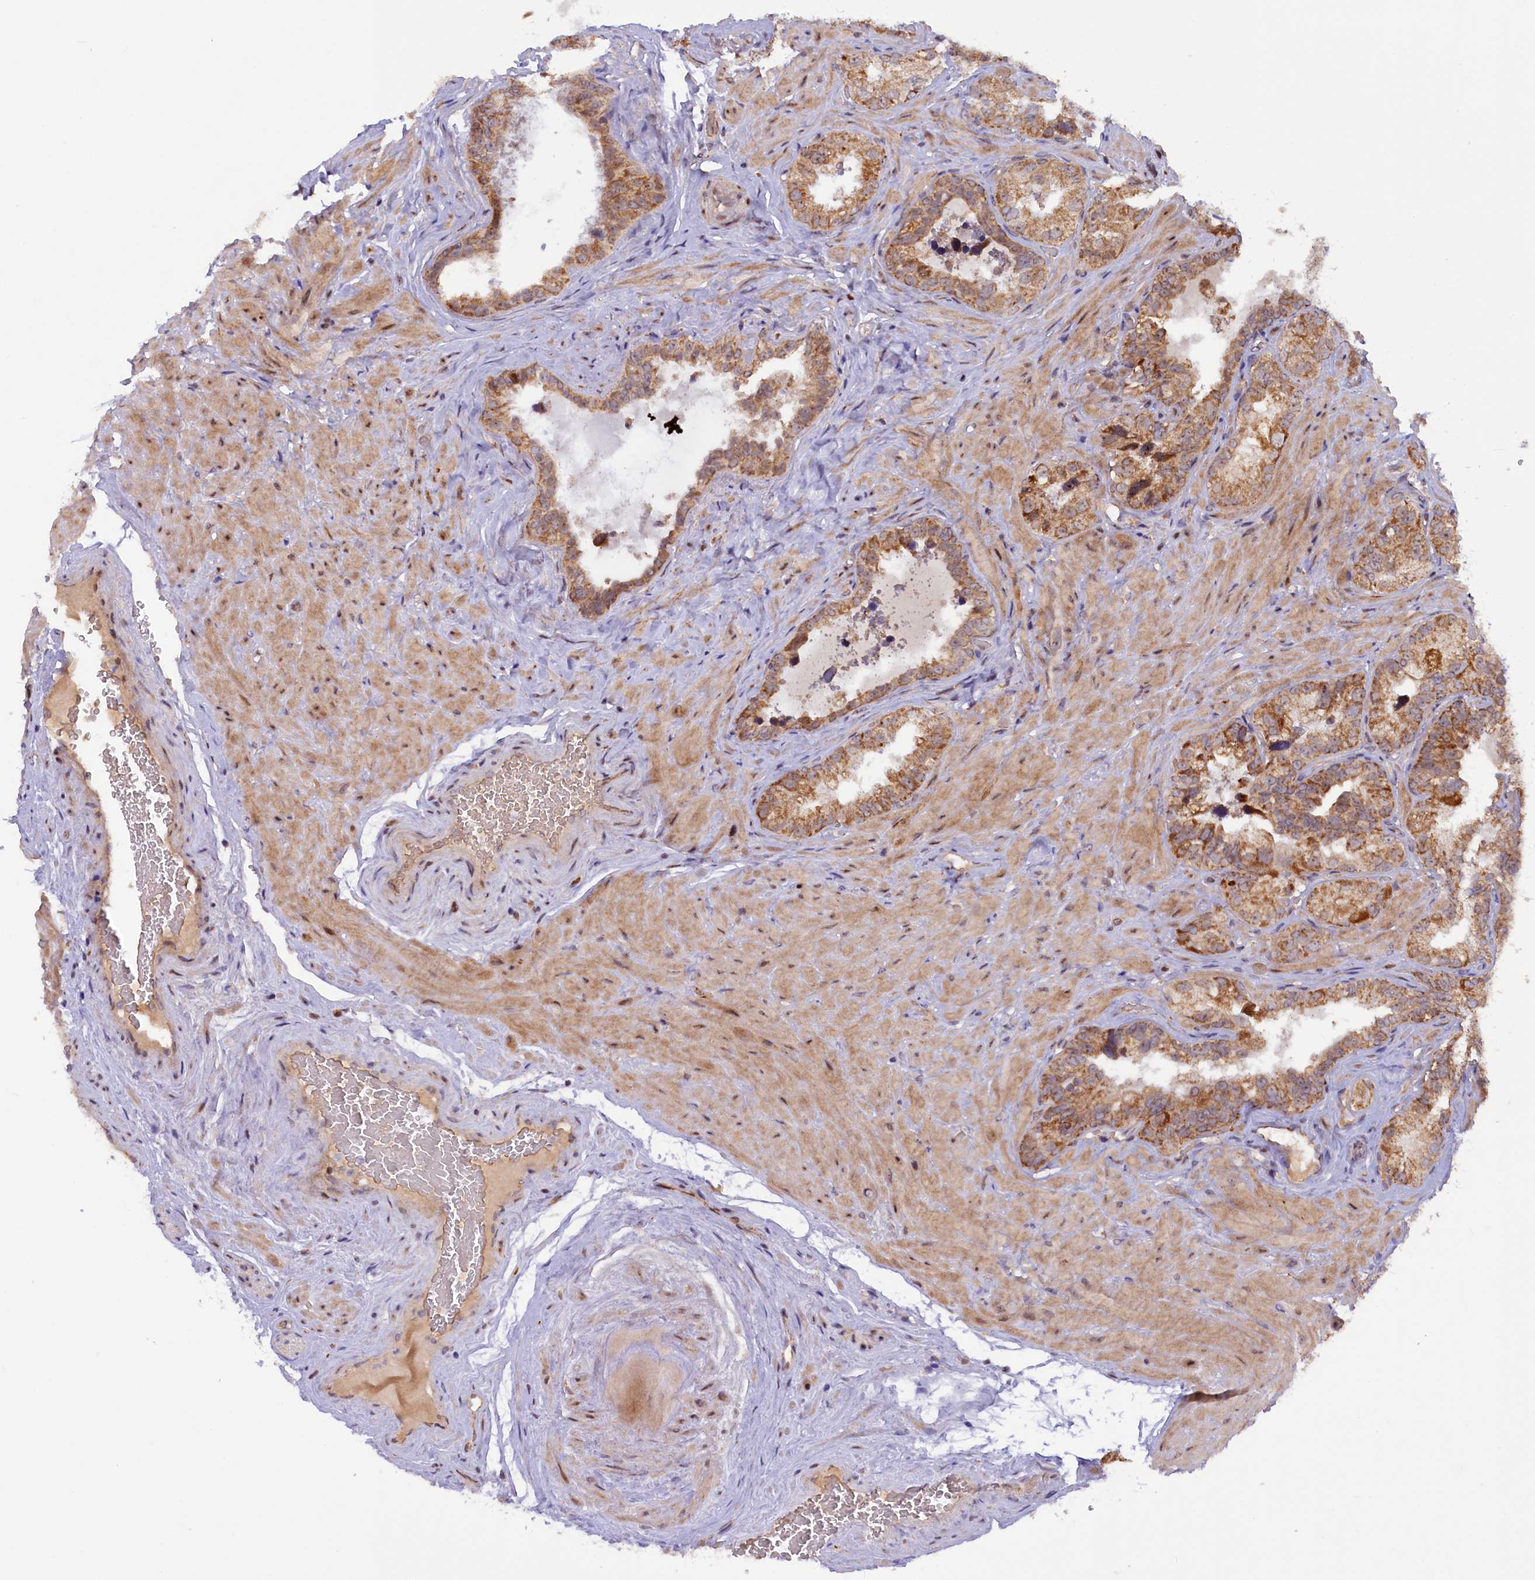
{"staining": {"intensity": "moderate", "quantity": ">75%", "location": "cytoplasmic/membranous"}, "tissue": "seminal vesicle", "cell_type": "Glandular cells", "image_type": "normal", "snomed": [{"axis": "morphology", "description": "Normal tissue, NOS"}, {"axis": "topography", "description": "Seminal veicle"}, {"axis": "topography", "description": "Peripheral nerve tissue"}], "caption": "An immunohistochemistry micrograph of benign tissue is shown. Protein staining in brown shows moderate cytoplasmic/membranous positivity in seminal vesicle within glandular cells.", "gene": "DUS3L", "patient": {"sex": "male", "age": 67}}